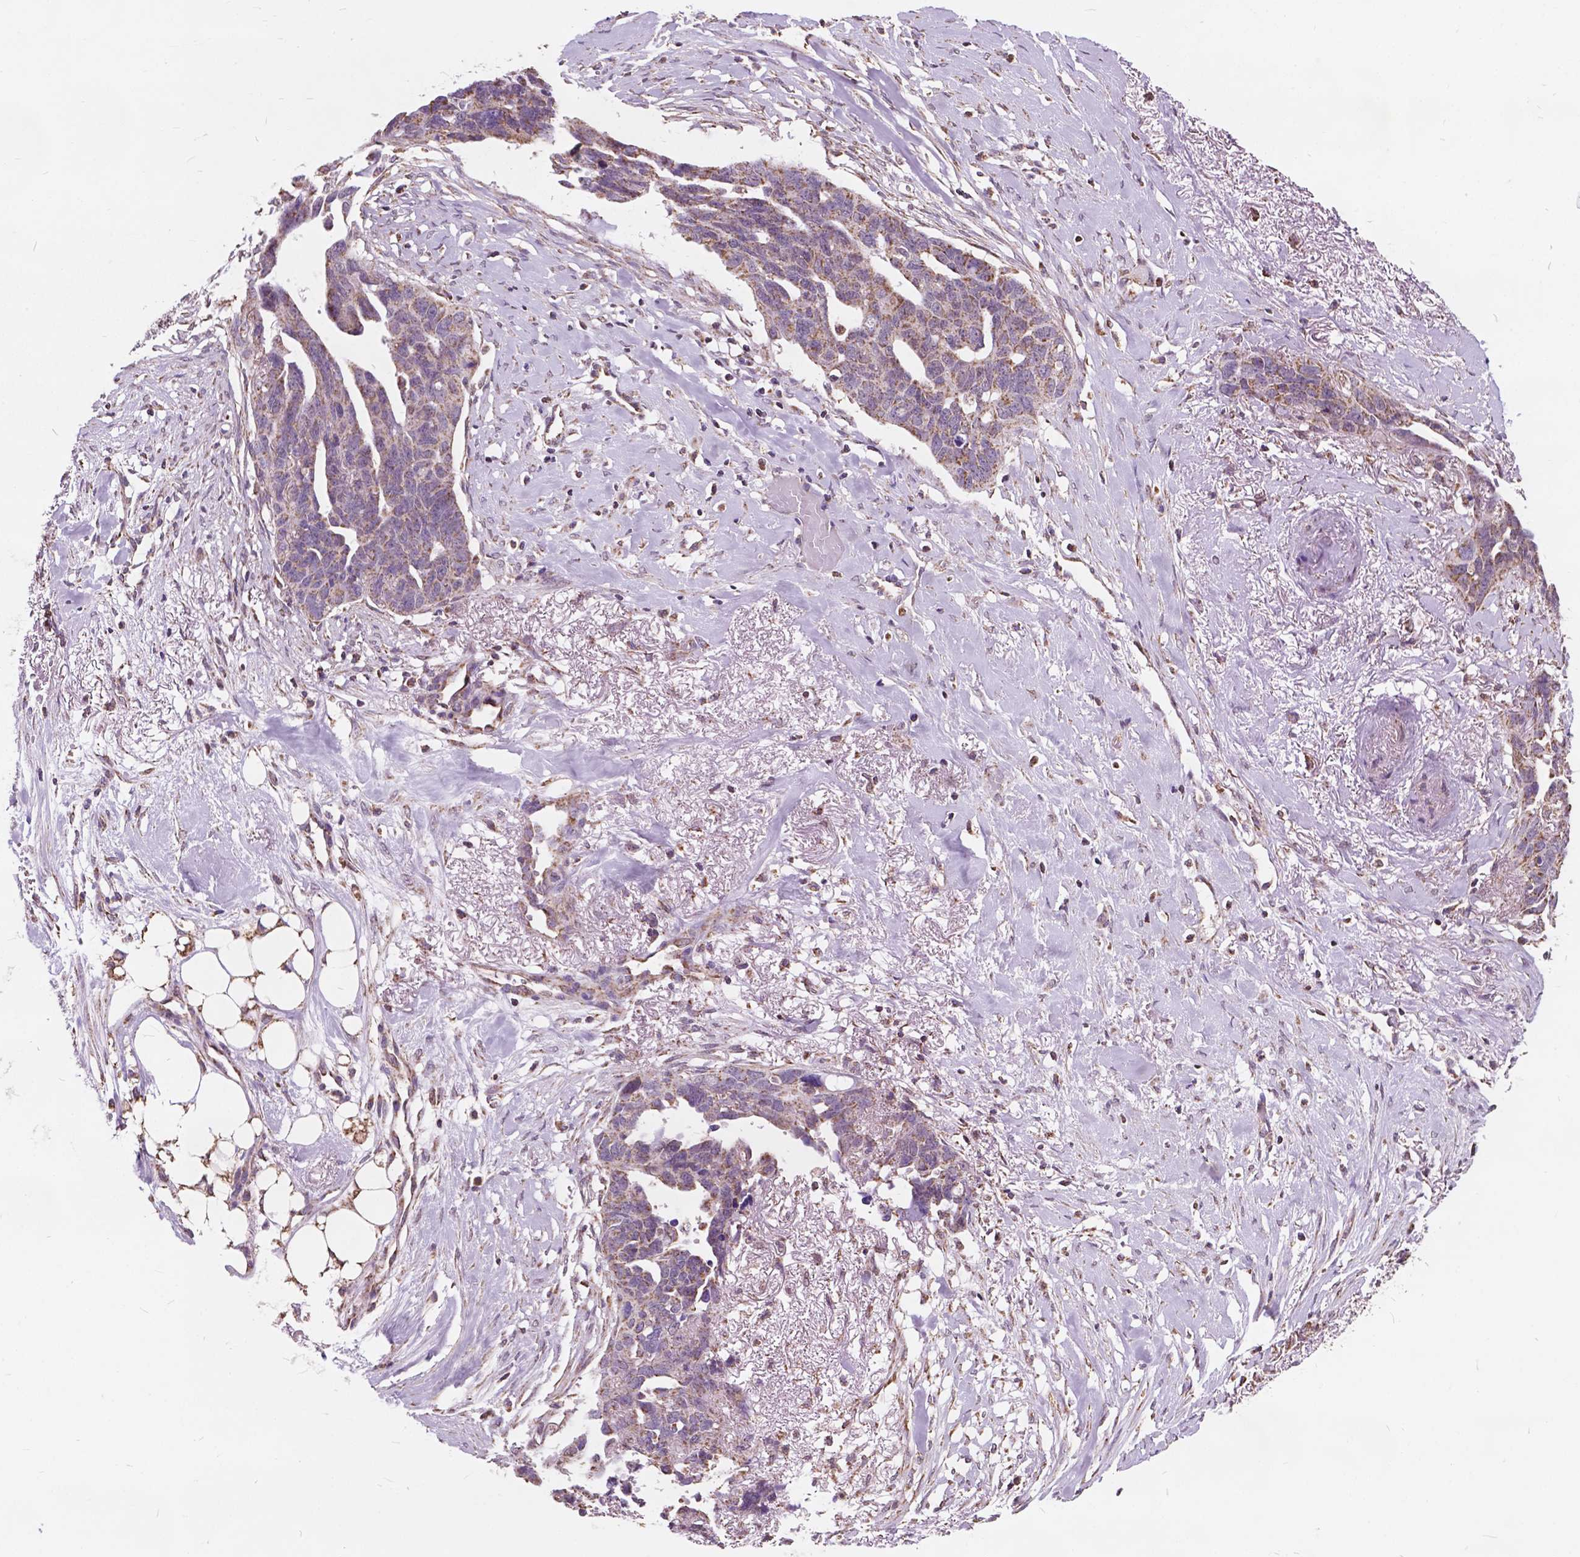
{"staining": {"intensity": "weak", "quantity": "25%-75%", "location": "cytoplasmic/membranous"}, "tissue": "ovarian cancer", "cell_type": "Tumor cells", "image_type": "cancer", "snomed": [{"axis": "morphology", "description": "Cystadenocarcinoma, serous, NOS"}, {"axis": "topography", "description": "Ovary"}], "caption": "Immunohistochemistry of ovarian serous cystadenocarcinoma reveals low levels of weak cytoplasmic/membranous expression in approximately 25%-75% of tumor cells.", "gene": "SCOC", "patient": {"sex": "female", "age": 69}}